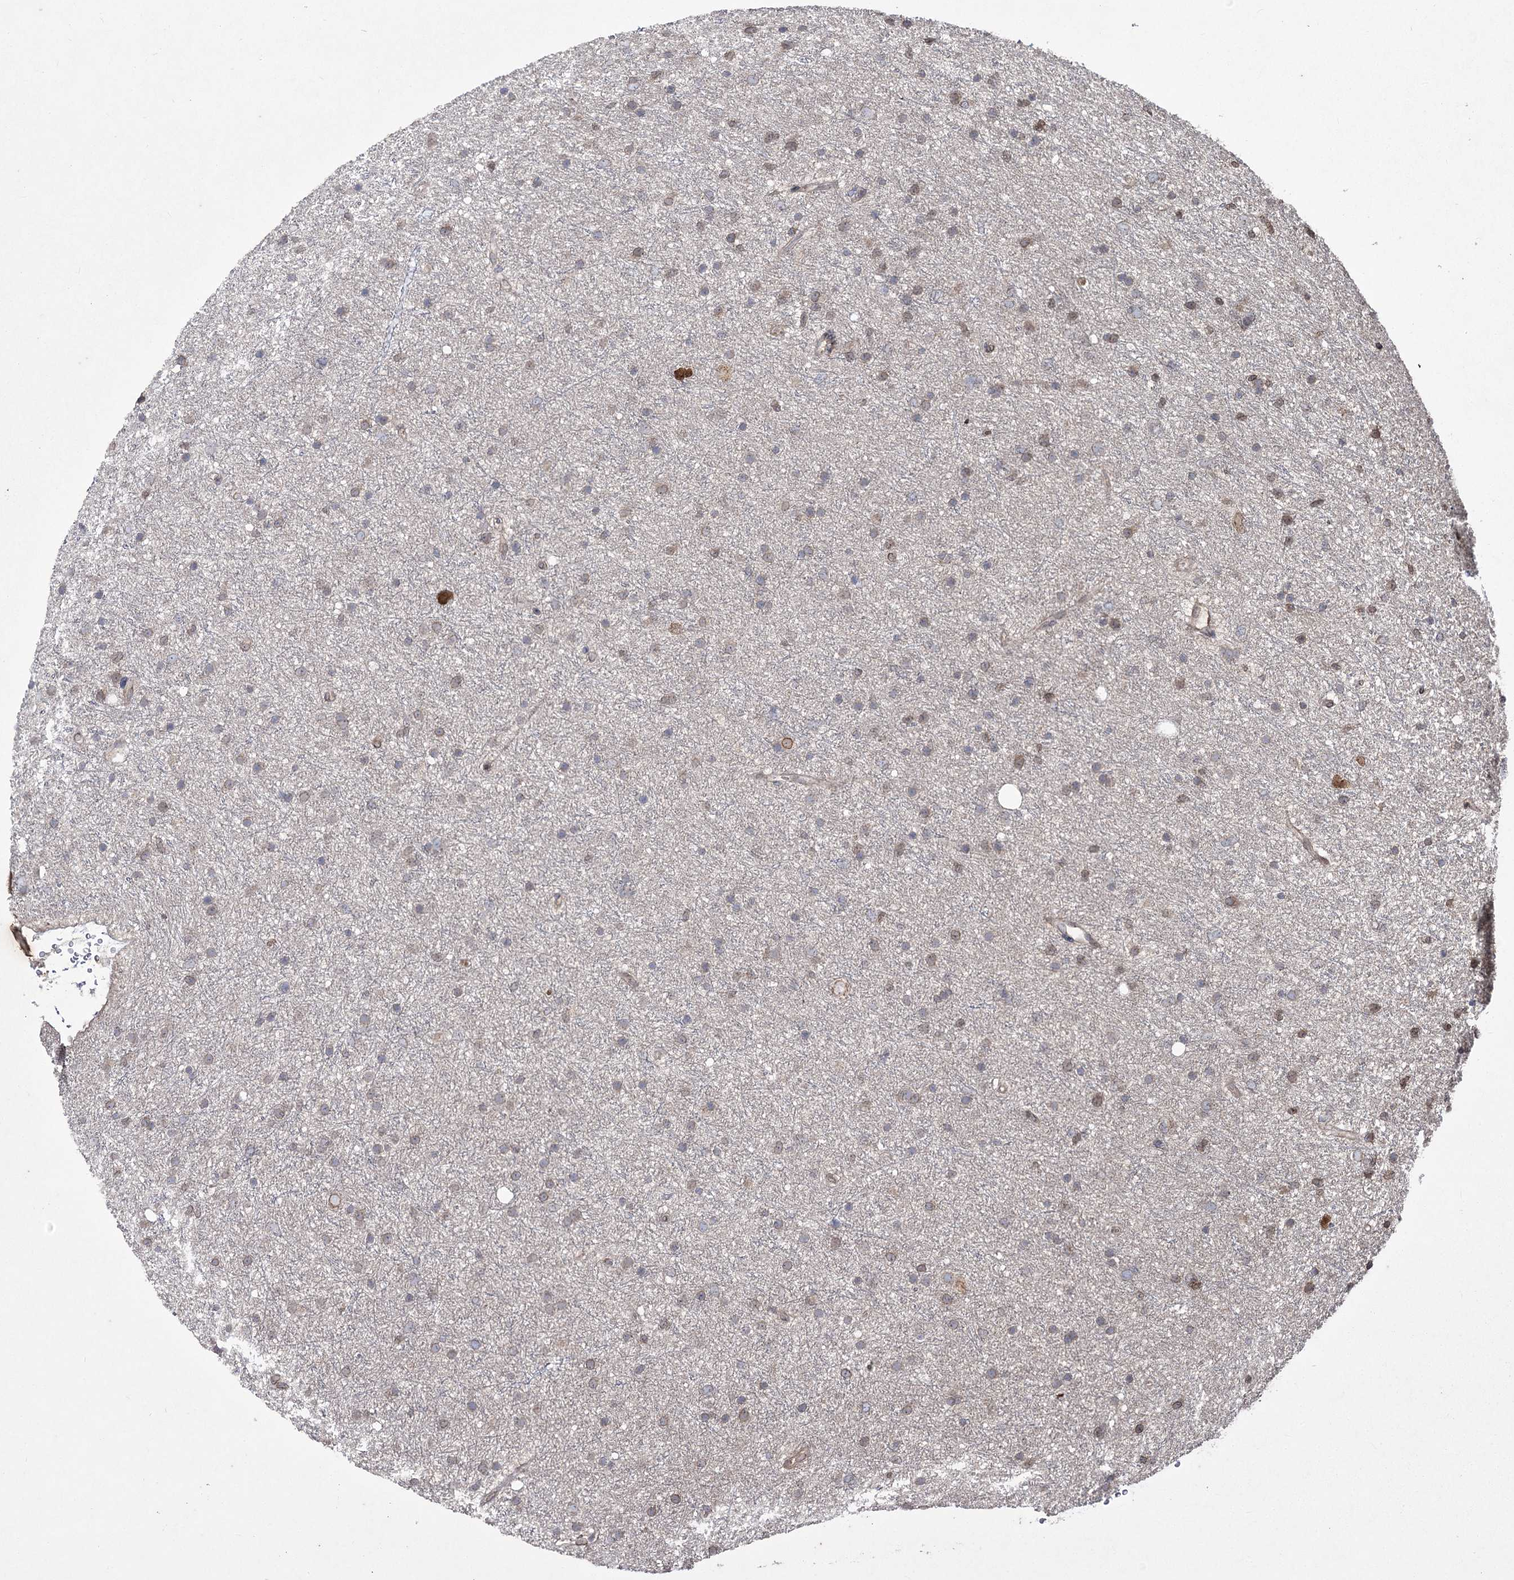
{"staining": {"intensity": "weak", "quantity": "<25%", "location": "nuclear"}, "tissue": "glioma", "cell_type": "Tumor cells", "image_type": "cancer", "snomed": [{"axis": "morphology", "description": "Glioma, malignant, Low grade"}, {"axis": "topography", "description": "Cerebral cortex"}], "caption": "Immunohistochemical staining of malignant glioma (low-grade) shows no significant positivity in tumor cells.", "gene": "PRC1", "patient": {"sex": "female", "age": 39}}